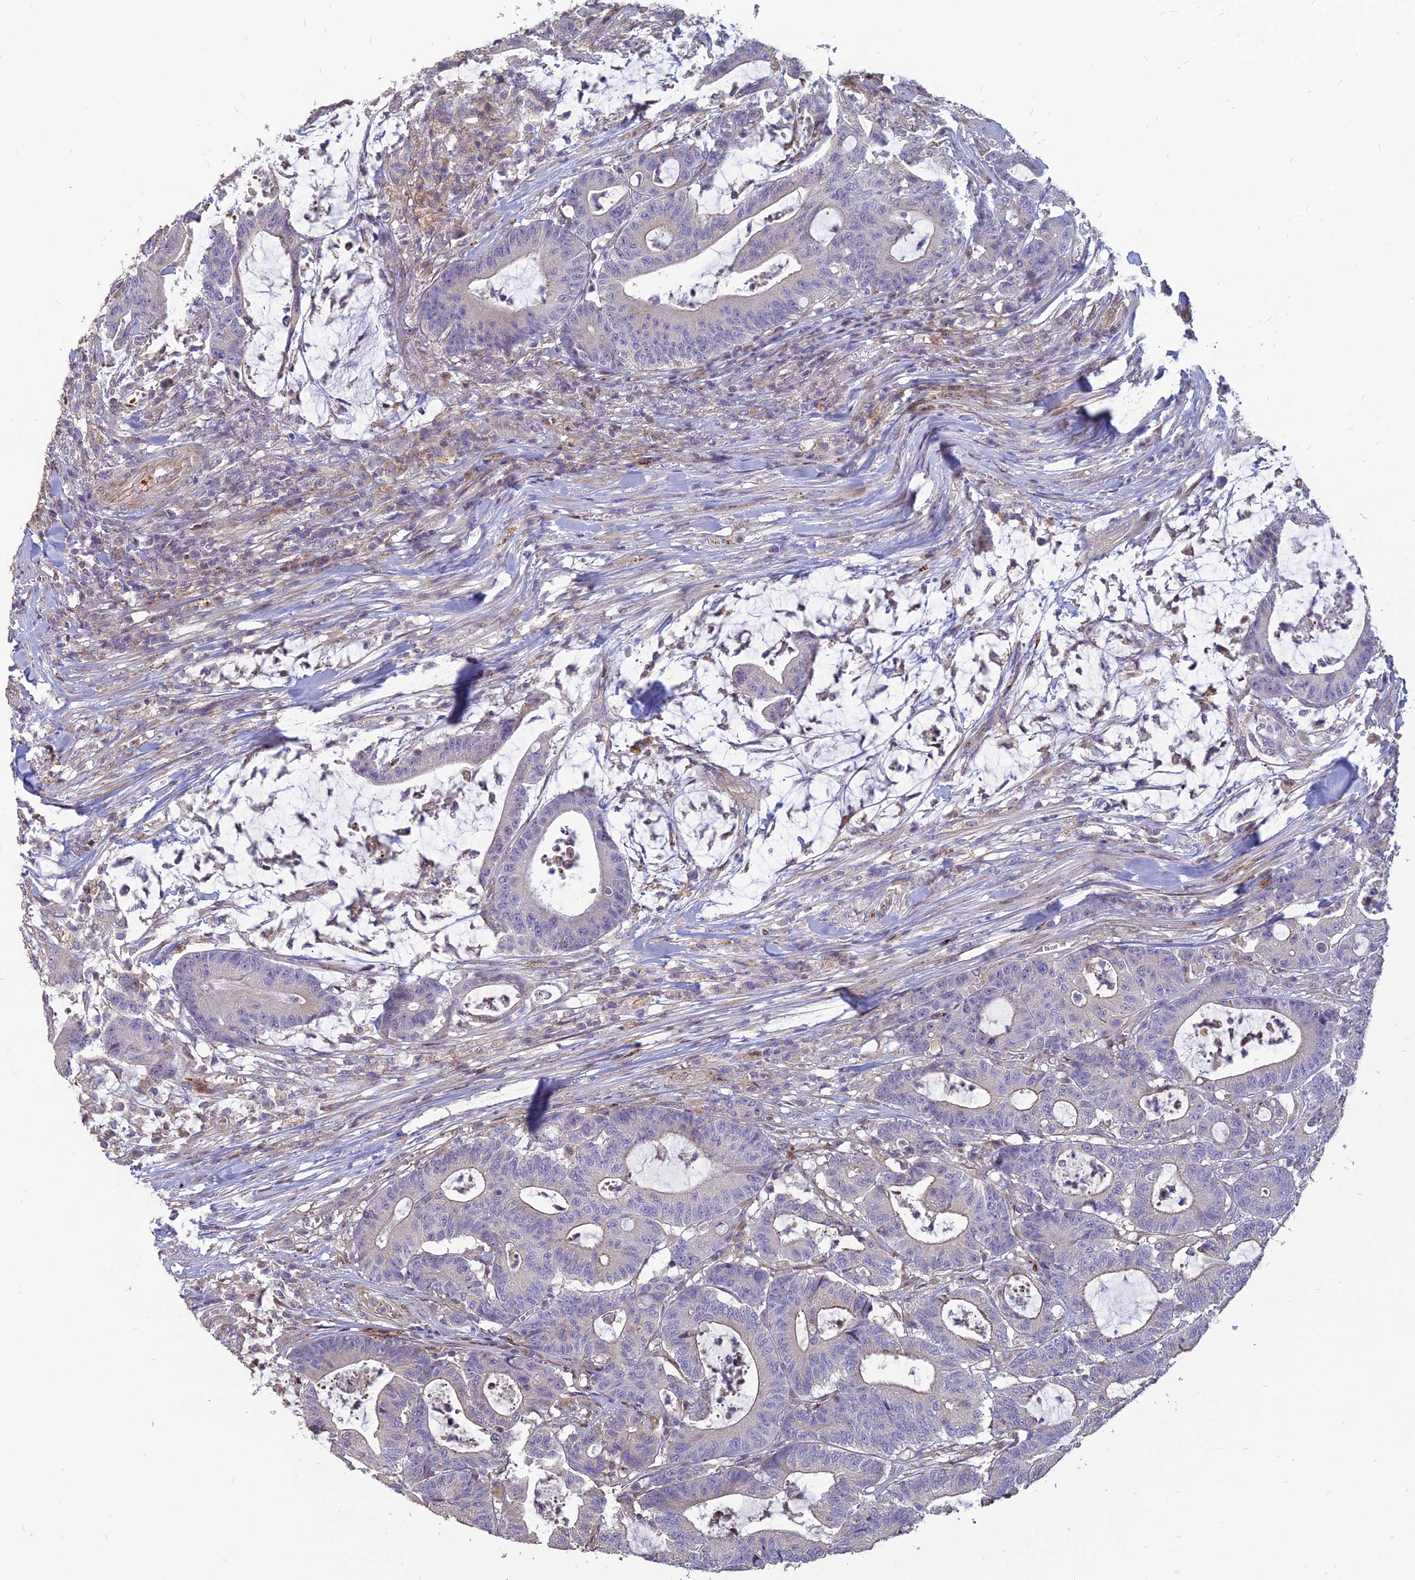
{"staining": {"intensity": "negative", "quantity": "none", "location": "none"}, "tissue": "colorectal cancer", "cell_type": "Tumor cells", "image_type": "cancer", "snomed": [{"axis": "morphology", "description": "Adenocarcinoma, NOS"}, {"axis": "topography", "description": "Colon"}], "caption": "Immunohistochemistry (IHC) photomicrograph of adenocarcinoma (colorectal) stained for a protein (brown), which shows no staining in tumor cells. The staining was performed using DAB to visualize the protein expression in brown, while the nuclei were stained in blue with hematoxylin (Magnification: 20x).", "gene": "ST3GAL6", "patient": {"sex": "female", "age": 84}}